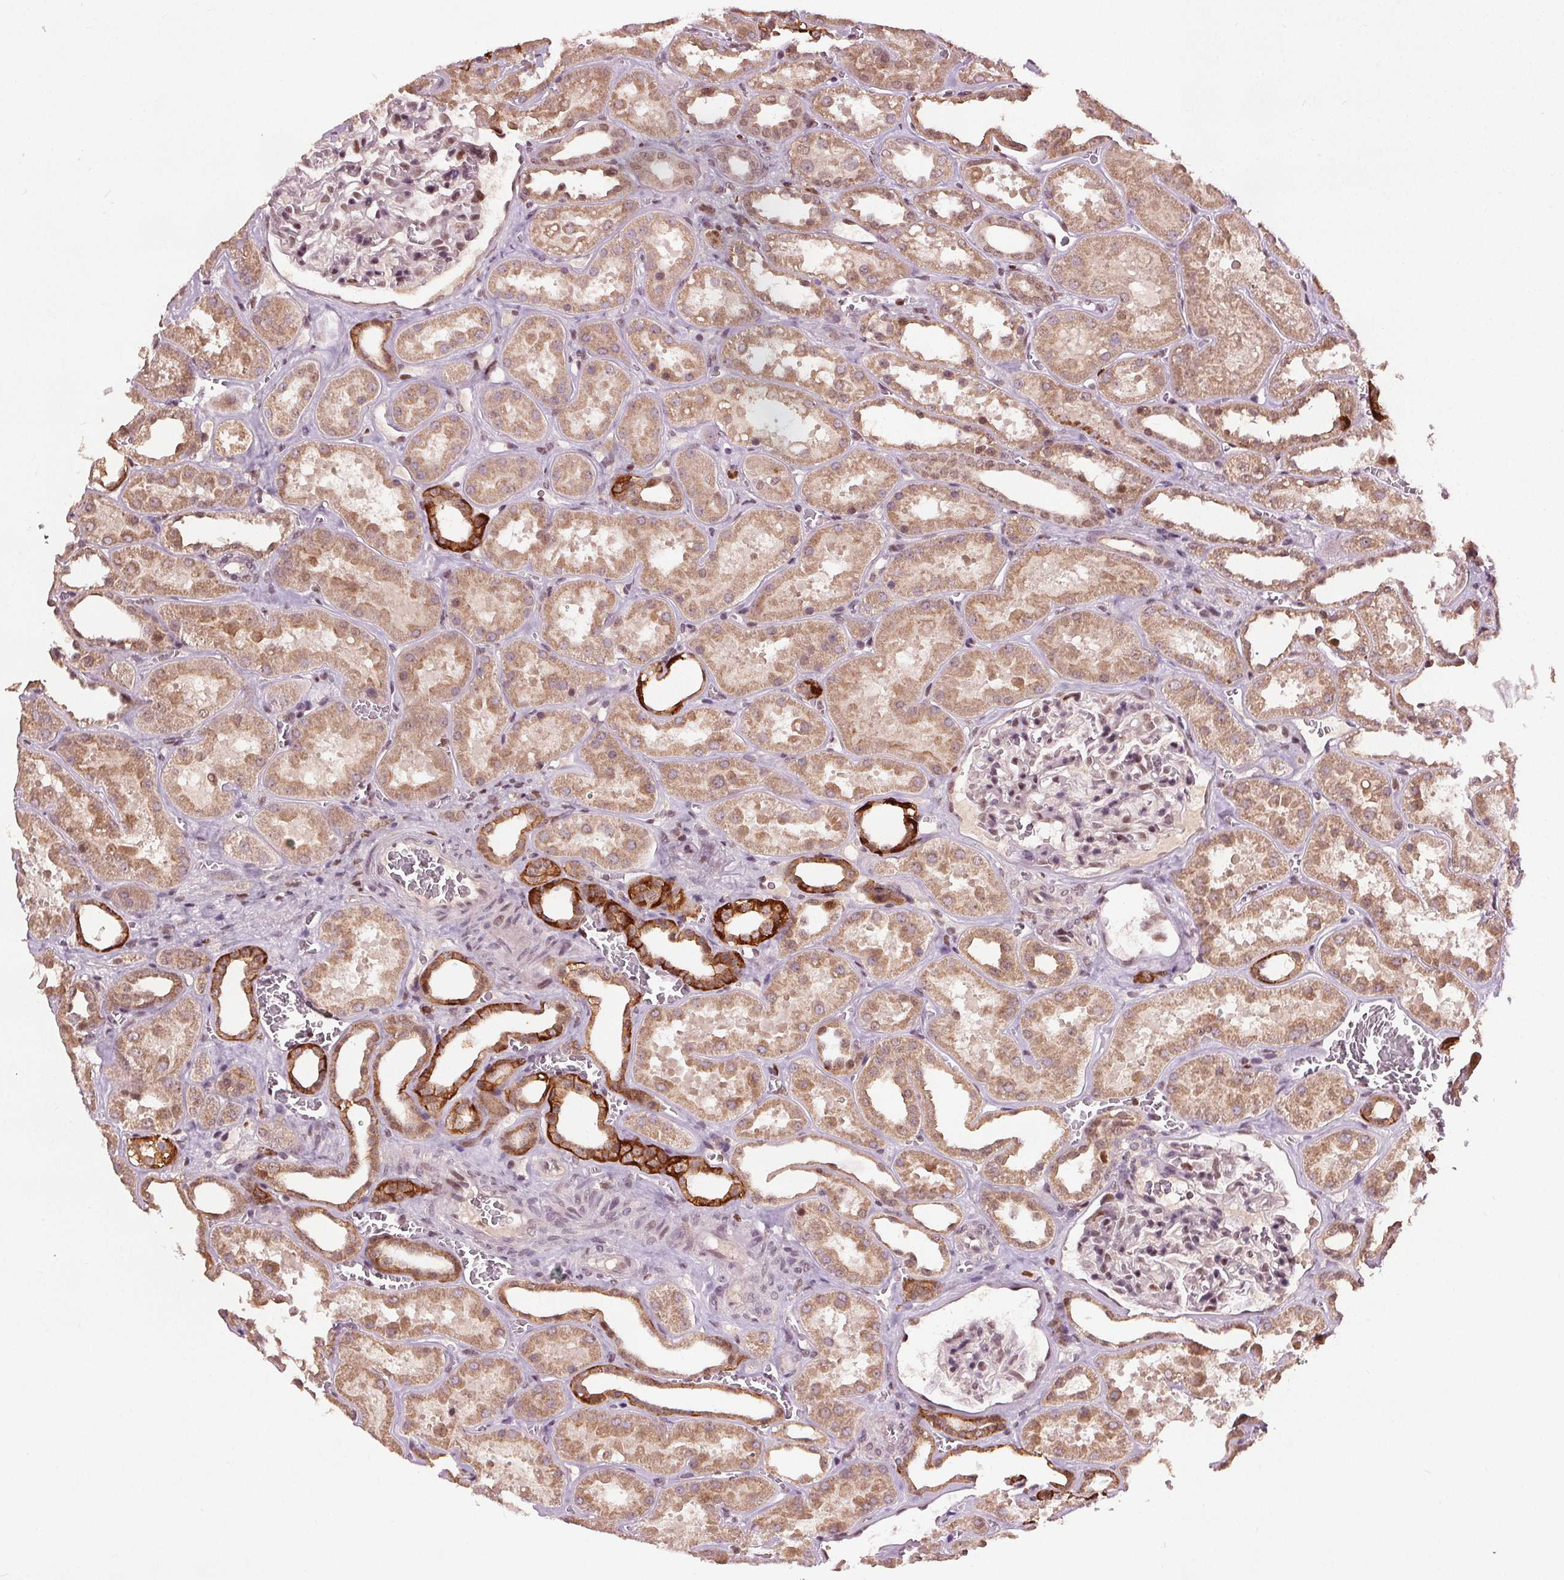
{"staining": {"intensity": "weak", "quantity": "25%-75%", "location": "nuclear"}, "tissue": "kidney", "cell_type": "Cells in glomeruli", "image_type": "normal", "snomed": [{"axis": "morphology", "description": "Normal tissue, NOS"}, {"axis": "topography", "description": "Kidney"}], "caption": "This micrograph exhibits immunohistochemistry staining of normal kidney, with low weak nuclear positivity in about 25%-75% of cells in glomeruli.", "gene": "DDX11", "patient": {"sex": "female", "age": 41}}